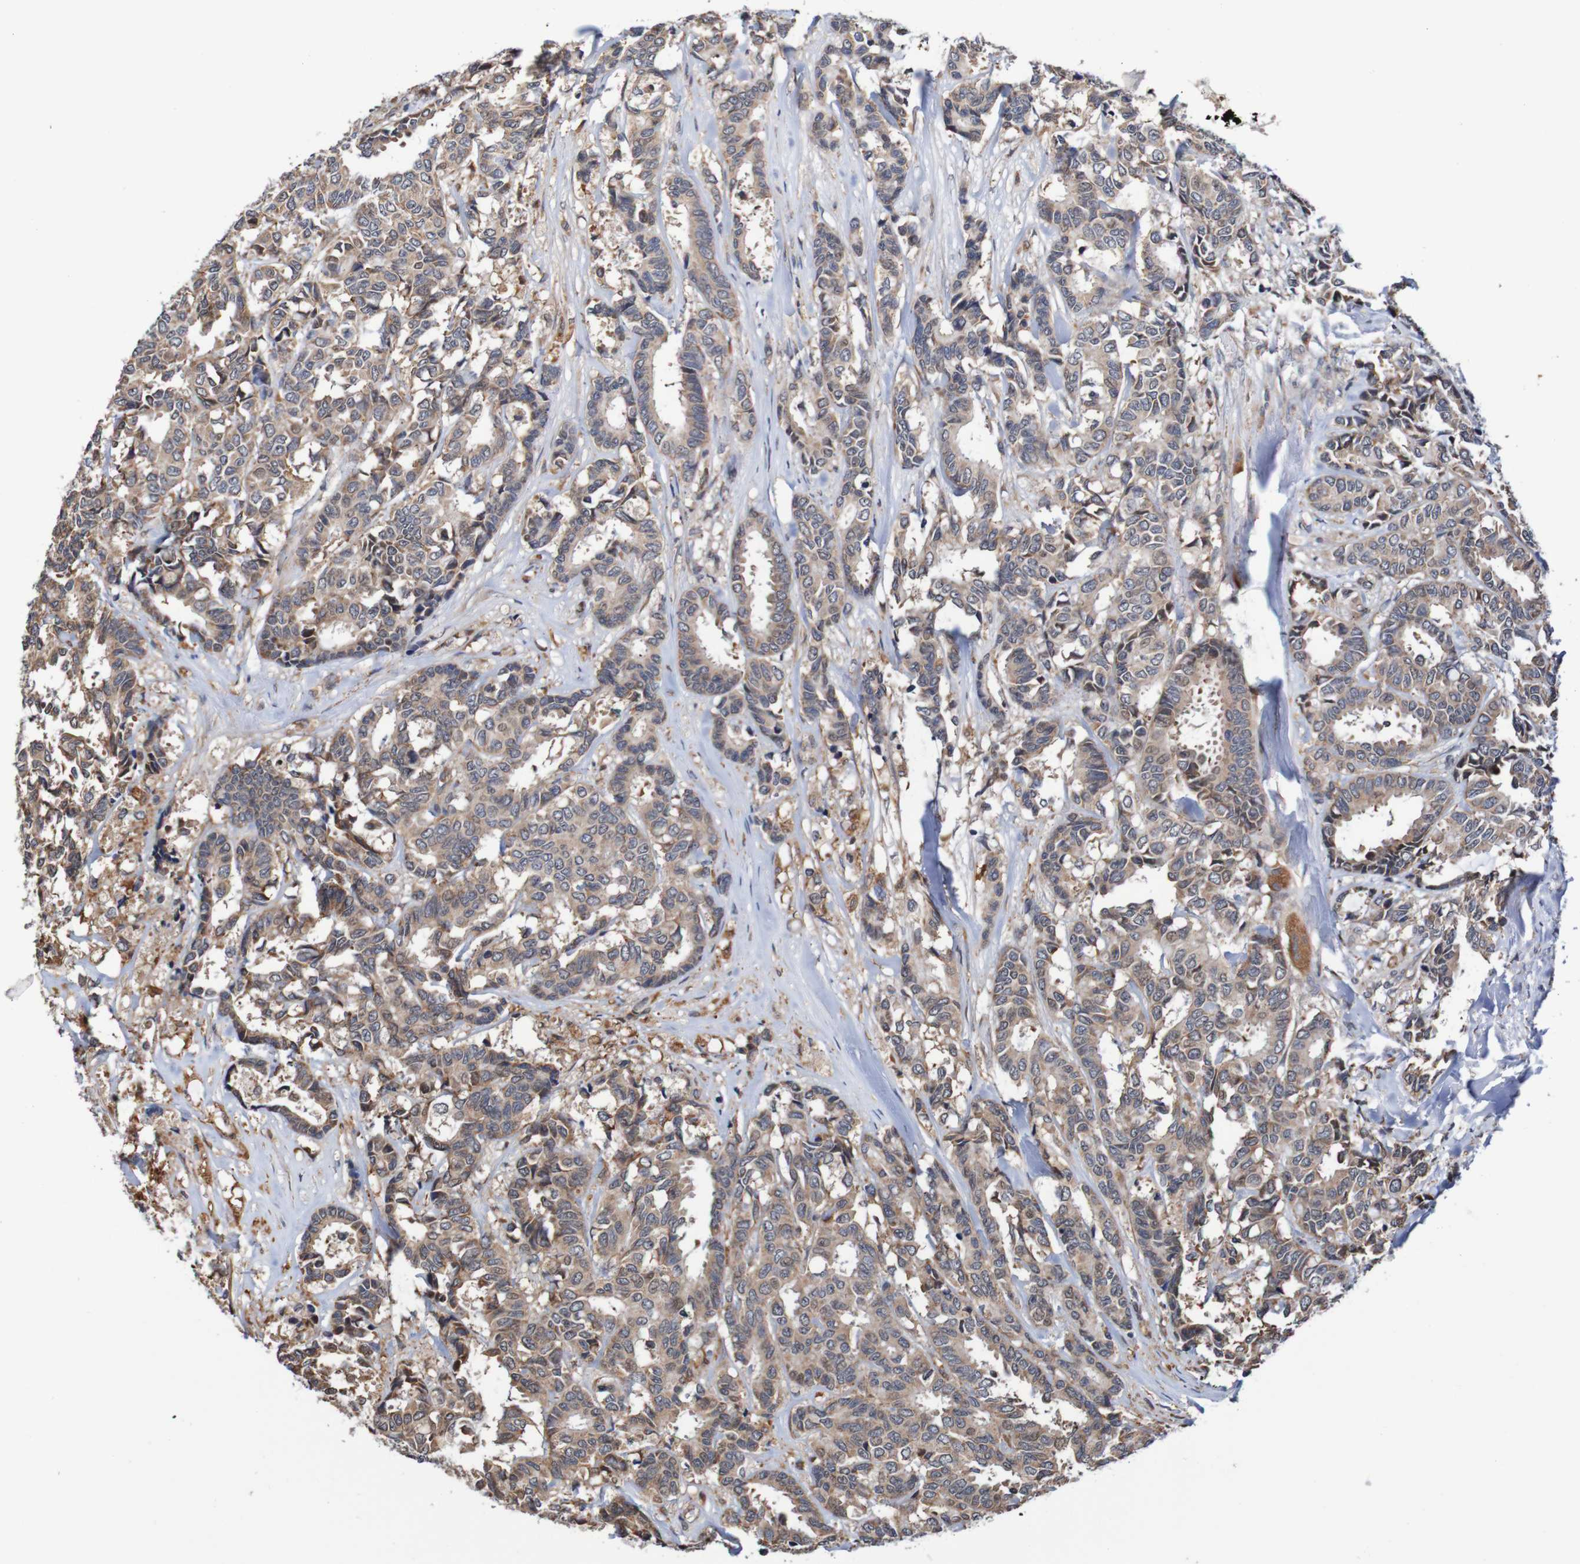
{"staining": {"intensity": "weak", "quantity": ">75%", "location": "cytoplasmic/membranous"}, "tissue": "breast cancer", "cell_type": "Tumor cells", "image_type": "cancer", "snomed": [{"axis": "morphology", "description": "Duct carcinoma"}, {"axis": "topography", "description": "Breast"}], "caption": "Weak cytoplasmic/membranous expression is present in about >75% of tumor cells in invasive ductal carcinoma (breast).", "gene": "AXIN1", "patient": {"sex": "female", "age": 87}}